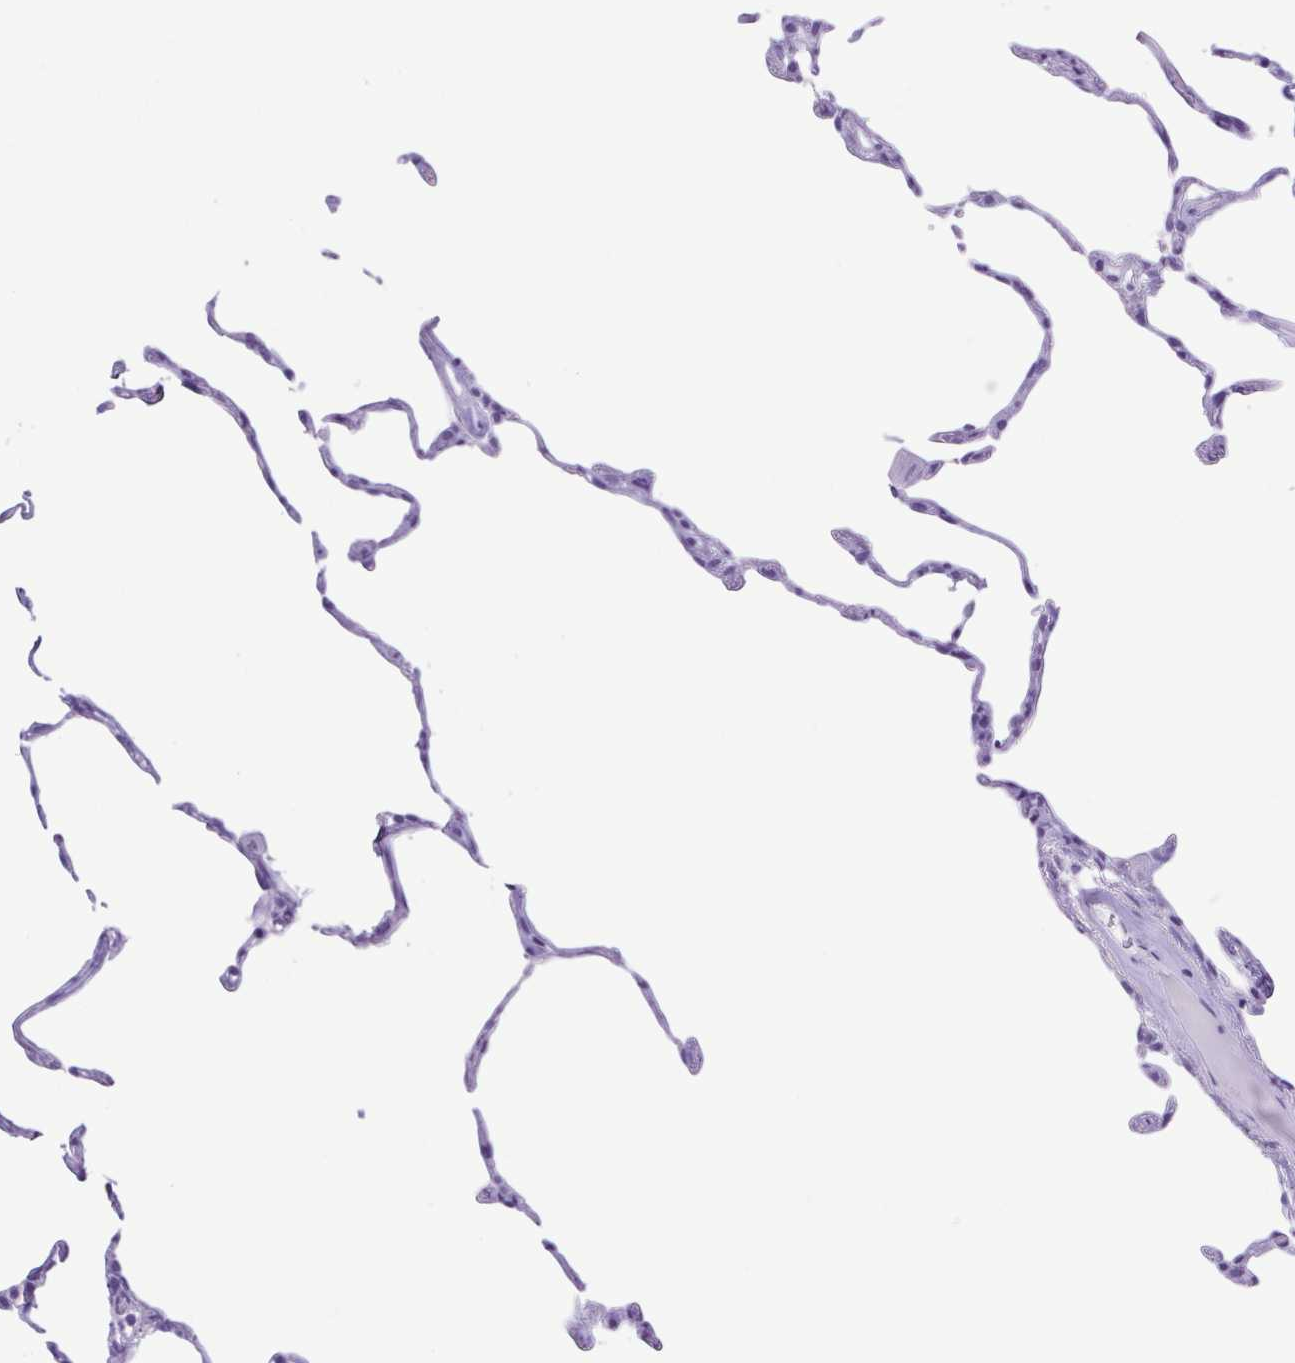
{"staining": {"intensity": "negative", "quantity": "none", "location": "none"}, "tissue": "lung", "cell_type": "Alveolar cells", "image_type": "normal", "snomed": [{"axis": "morphology", "description": "Normal tissue, NOS"}, {"axis": "topography", "description": "Lung"}], "caption": "Alveolar cells show no significant protein expression in unremarkable lung.", "gene": "CASP14", "patient": {"sex": "female", "age": 57}}